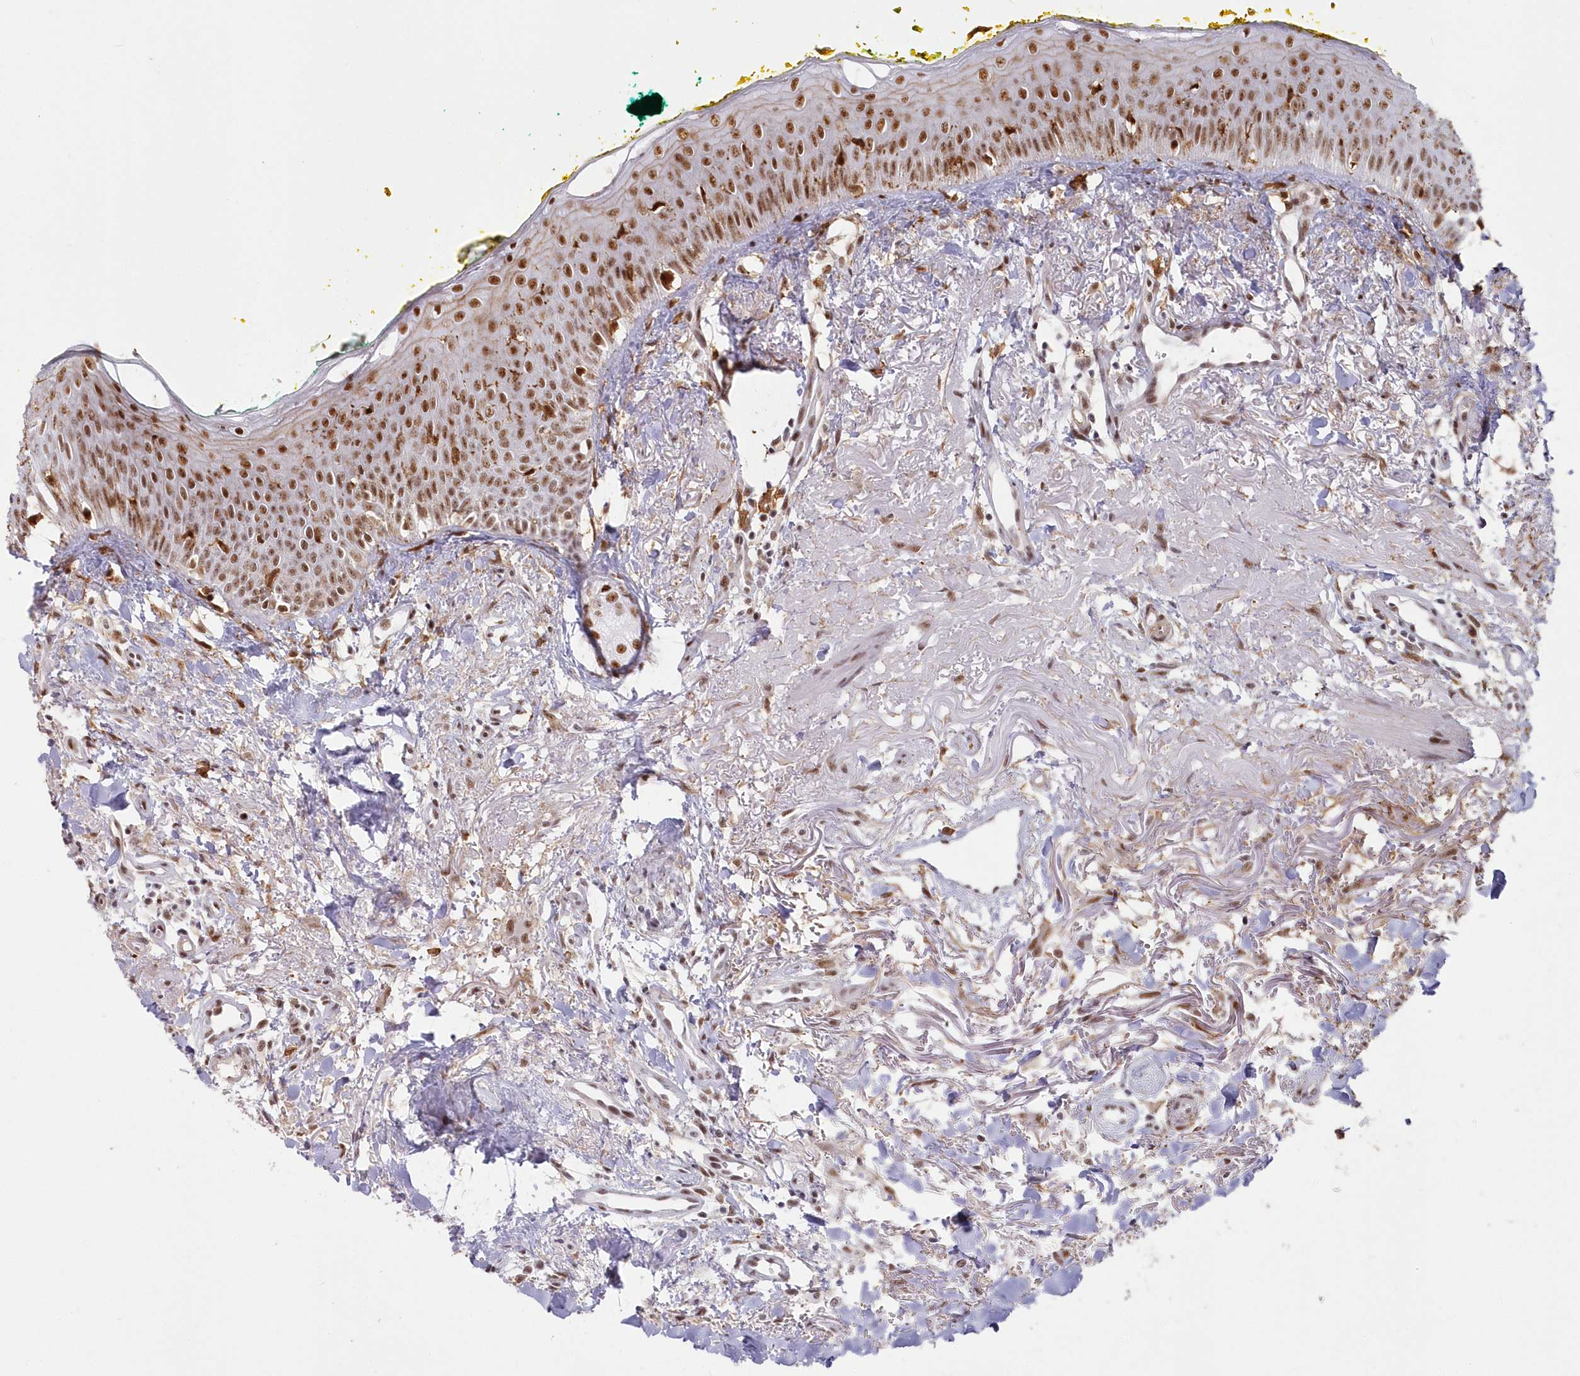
{"staining": {"intensity": "moderate", "quantity": ">75%", "location": "nuclear"}, "tissue": "oral mucosa", "cell_type": "Squamous epithelial cells", "image_type": "normal", "snomed": [{"axis": "morphology", "description": "Normal tissue, NOS"}, {"axis": "topography", "description": "Oral tissue"}], "caption": "Immunohistochemical staining of normal human oral mucosa shows moderate nuclear protein expression in approximately >75% of squamous epithelial cells.", "gene": "DDX46", "patient": {"sex": "female", "age": 70}}